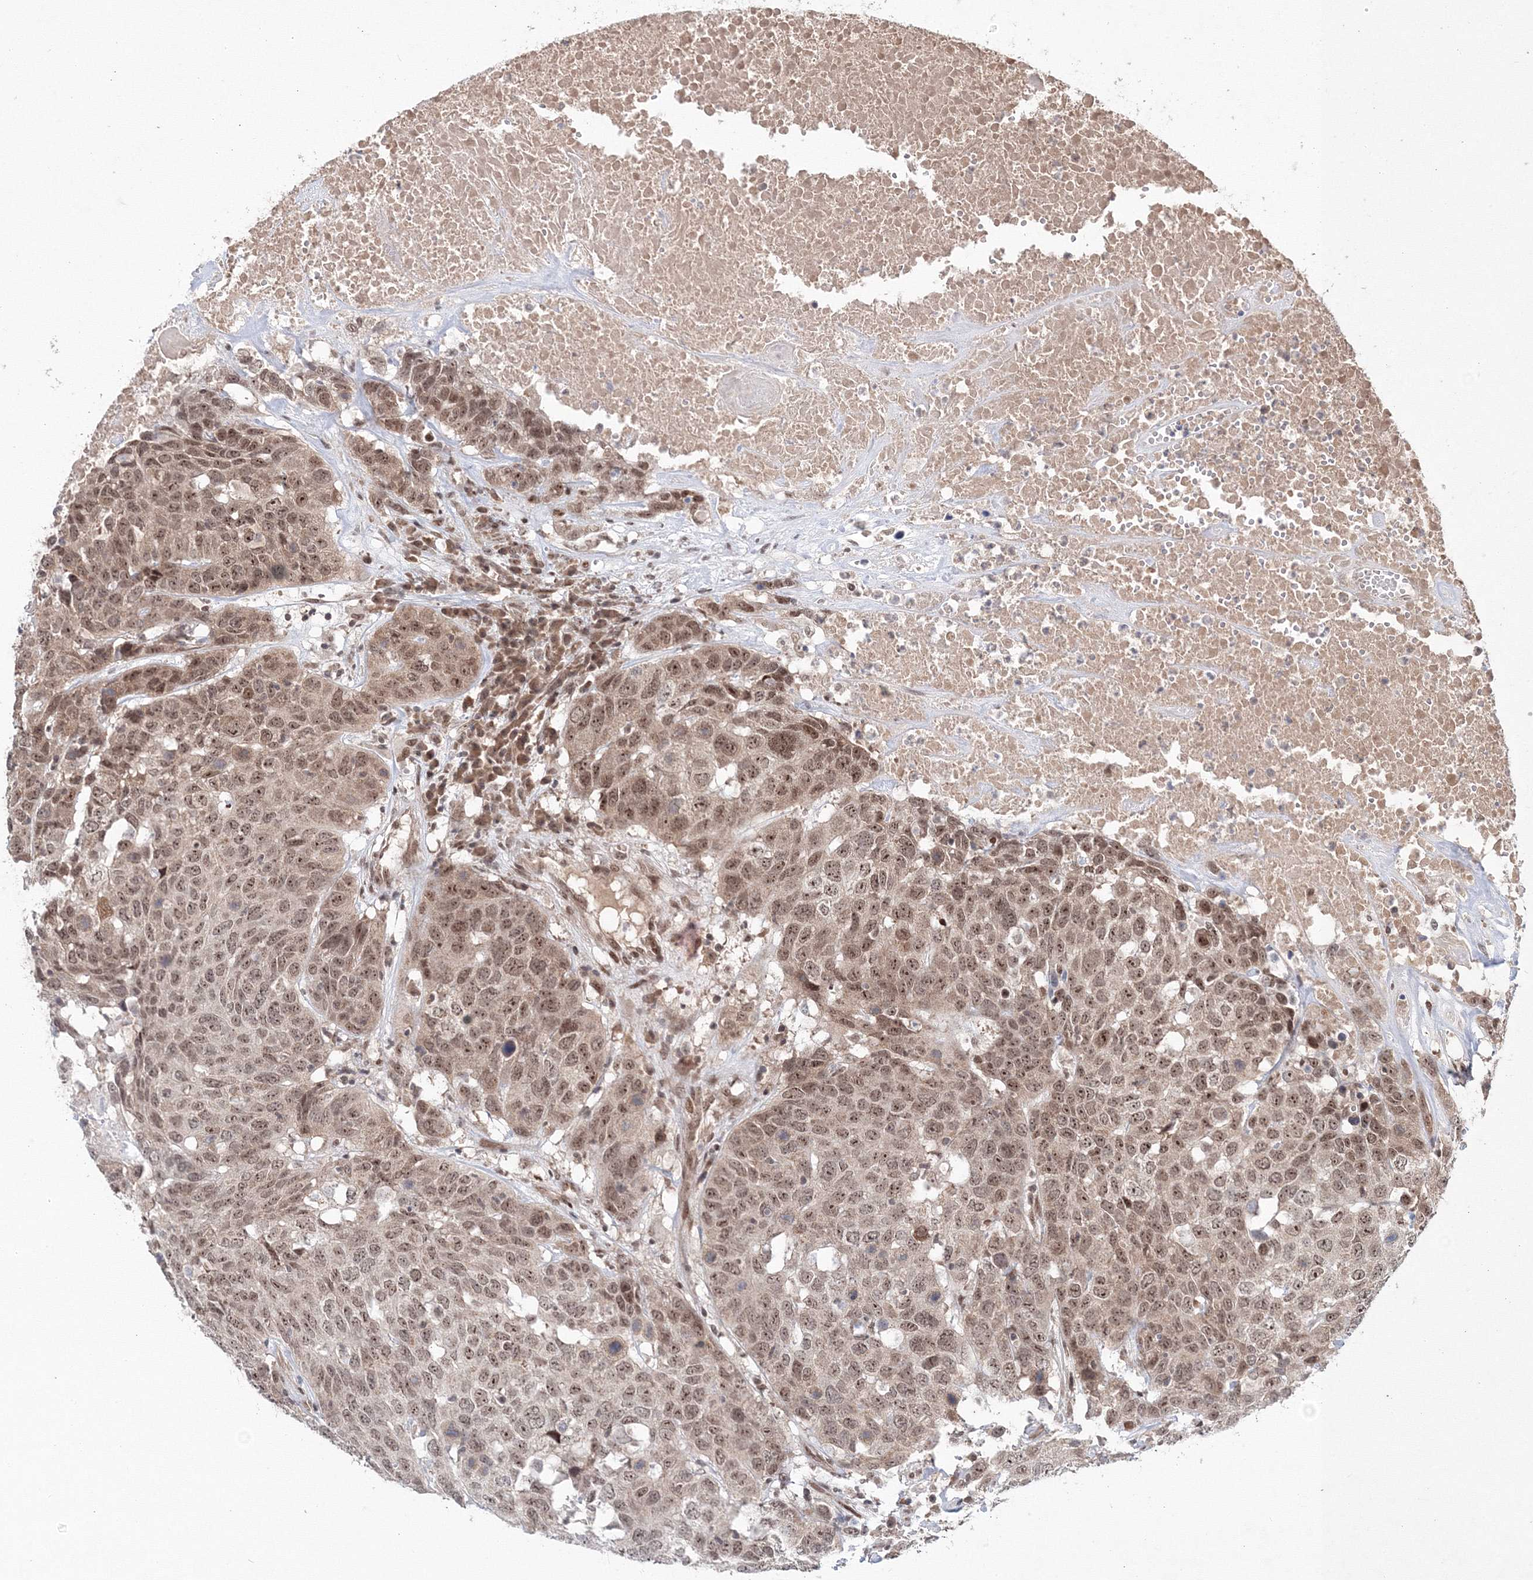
{"staining": {"intensity": "moderate", "quantity": ">75%", "location": "nuclear"}, "tissue": "head and neck cancer", "cell_type": "Tumor cells", "image_type": "cancer", "snomed": [{"axis": "morphology", "description": "Squamous cell carcinoma, NOS"}, {"axis": "topography", "description": "Head-Neck"}], "caption": "A photomicrograph of head and neck cancer (squamous cell carcinoma) stained for a protein shows moderate nuclear brown staining in tumor cells. Using DAB (3,3'-diaminobenzidine) (brown) and hematoxylin (blue) stains, captured at high magnification using brightfield microscopy.", "gene": "NOA1", "patient": {"sex": "male", "age": 66}}